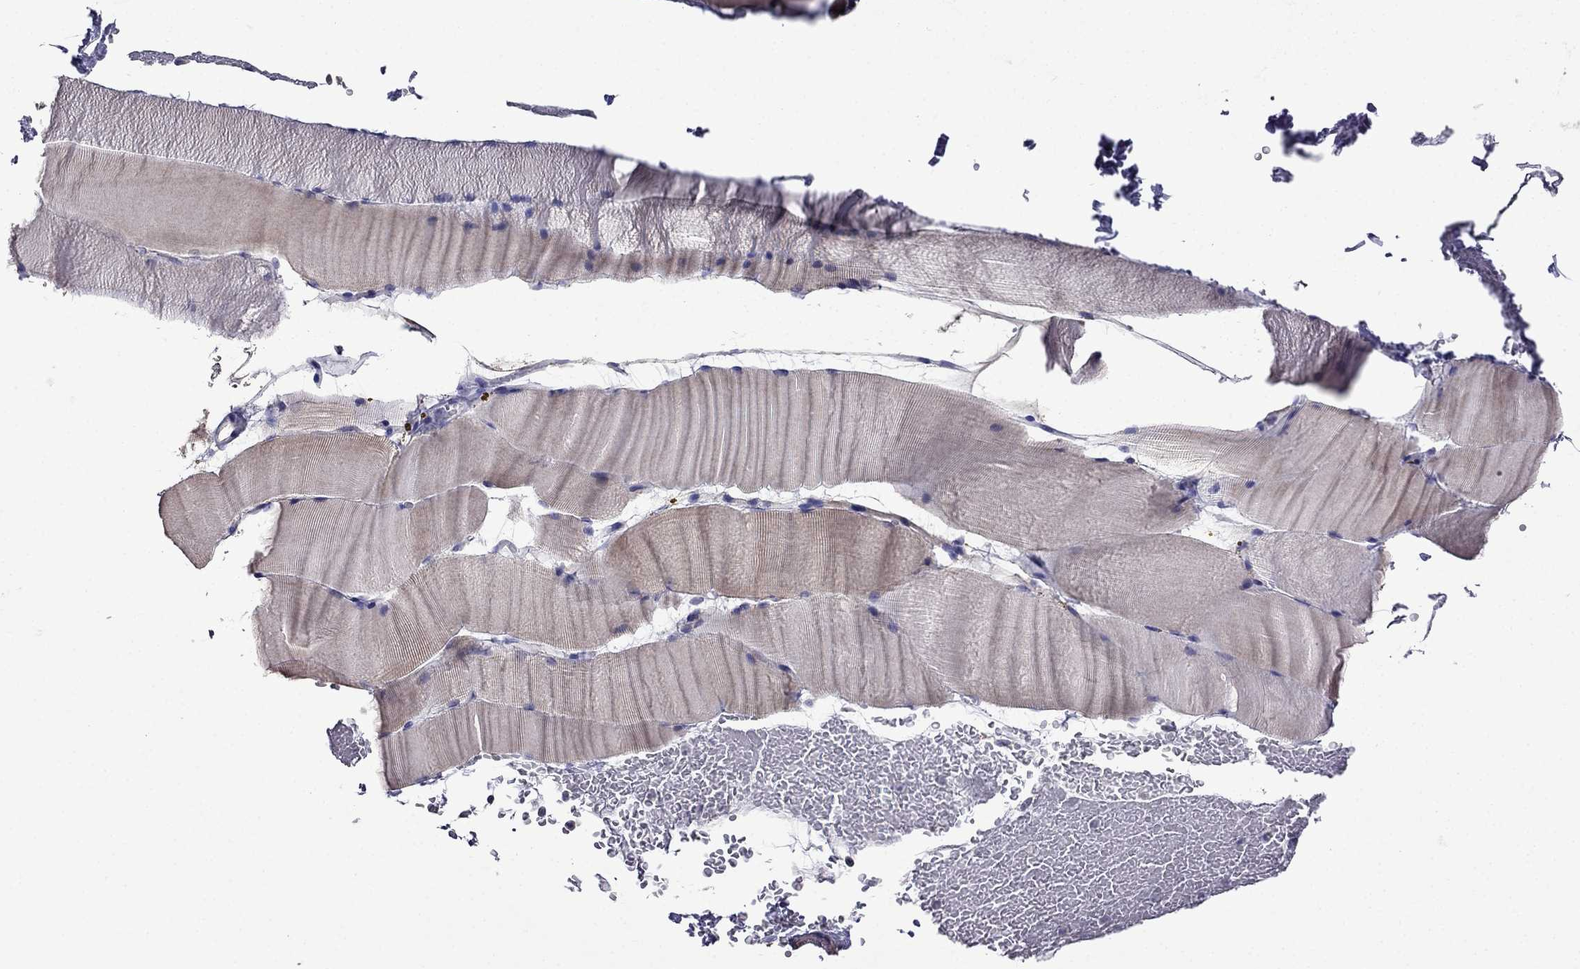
{"staining": {"intensity": "weak", "quantity": "25%-75%", "location": "cytoplasmic/membranous"}, "tissue": "skeletal muscle", "cell_type": "Myocytes", "image_type": "normal", "snomed": [{"axis": "morphology", "description": "Normal tissue, NOS"}, {"axis": "topography", "description": "Skeletal muscle"}], "caption": "A brown stain highlights weak cytoplasmic/membranous expression of a protein in myocytes of normal human skeletal muscle. (DAB (3,3'-diaminobenzidine) = brown stain, brightfield microscopy at high magnification).", "gene": "AK5", "patient": {"sex": "female", "age": 37}}